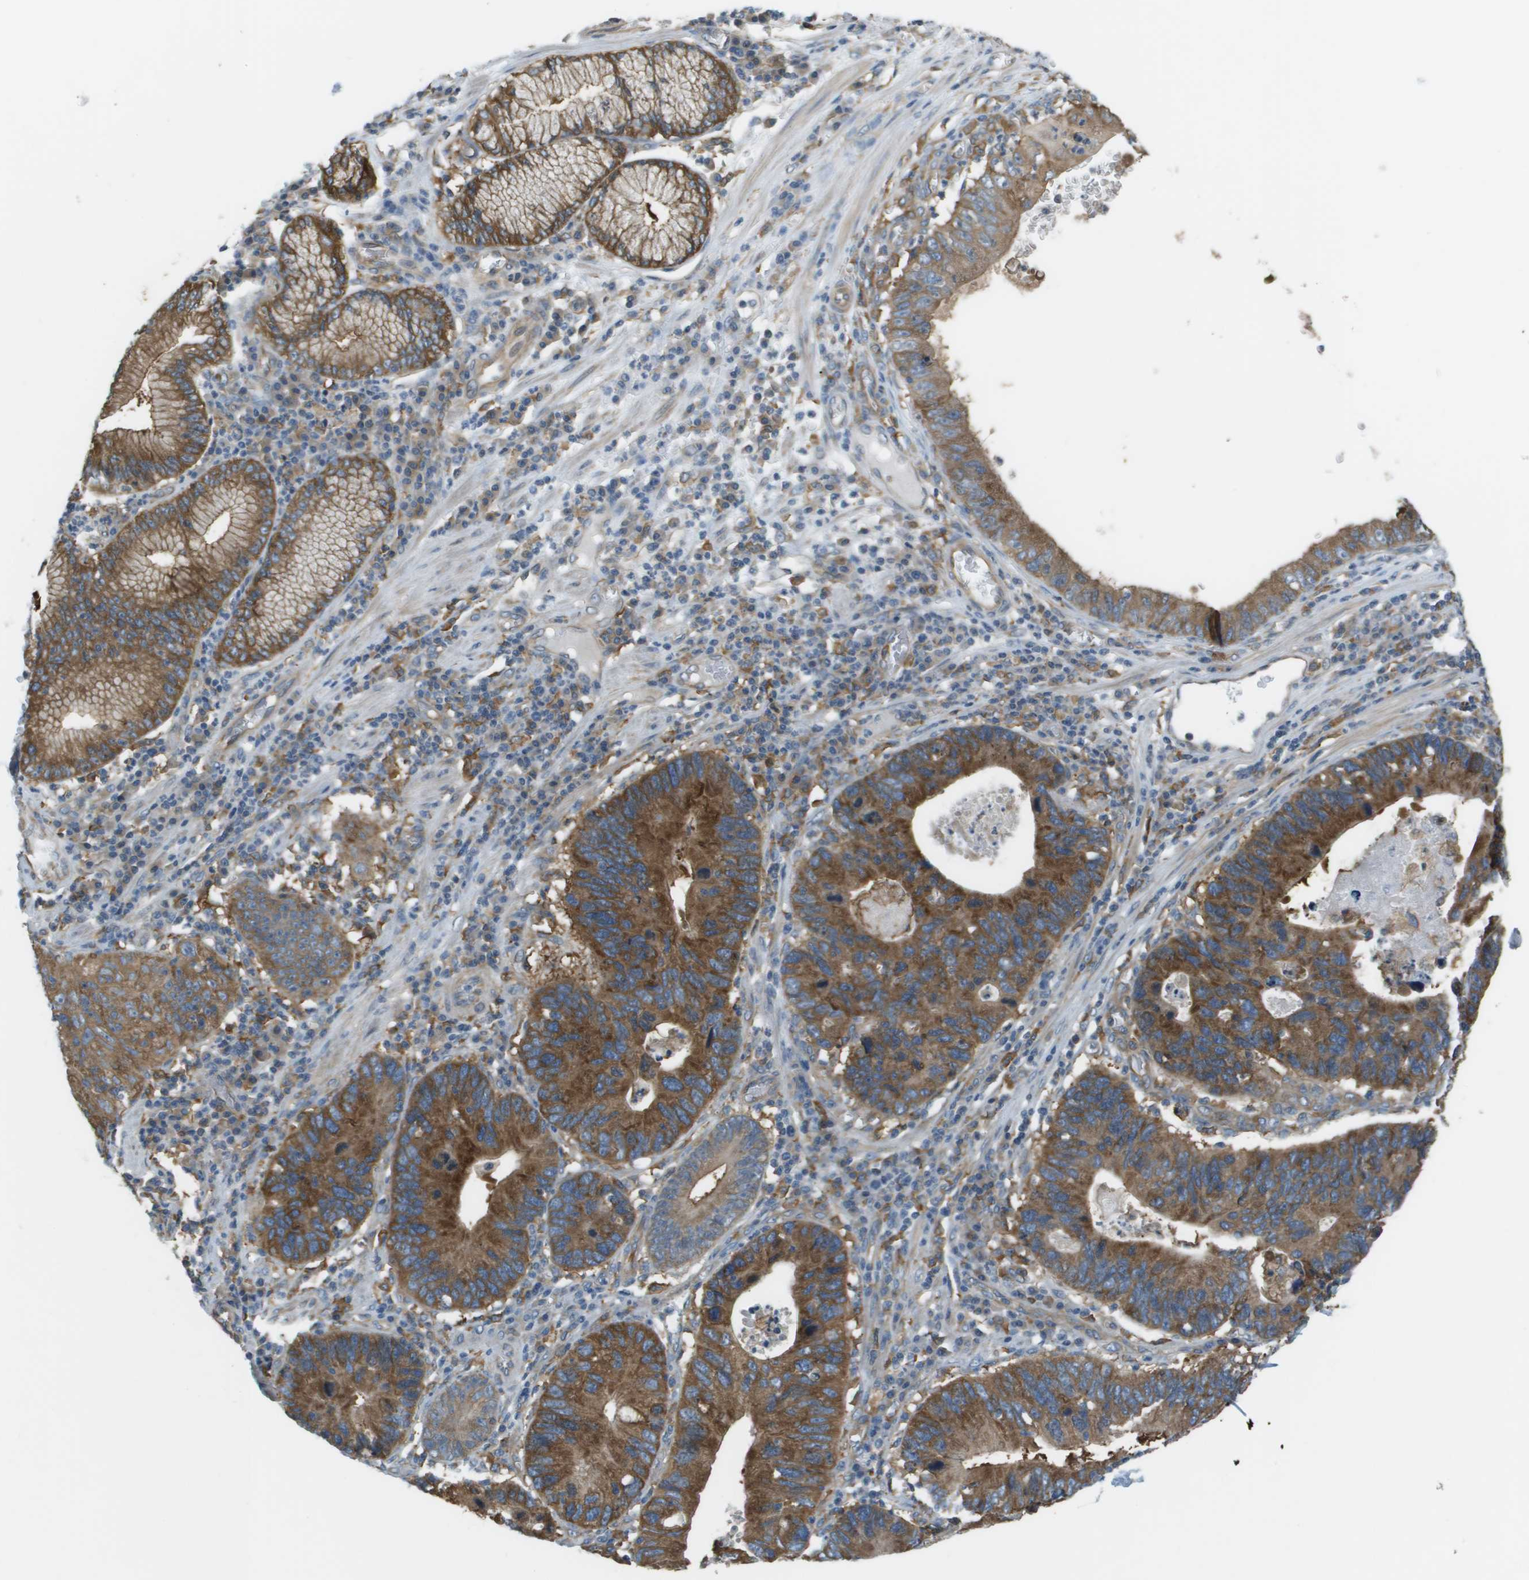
{"staining": {"intensity": "strong", "quantity": ">75%", "location": "cytoplasmic/membranous"}, "tissue": "stomach cancer", "cell_type": "Tumor cells", "image_type": "cancer", "snomed": [{"axis": "morphology", "description": "Adenocarcinoma, NOS"}, {"axis": "topography", "description": "Stomach"}], "caption": "DAB (3,3'-diaminobenzidine) immunohistochemical staining of stomach cancer (adenocarcinoma) reveals strong cytoplasmic/membranous protein staining in about >75% of tumor cells.", "gene": "CORO1B", "patient": {"sex": "male", "age": 59}}